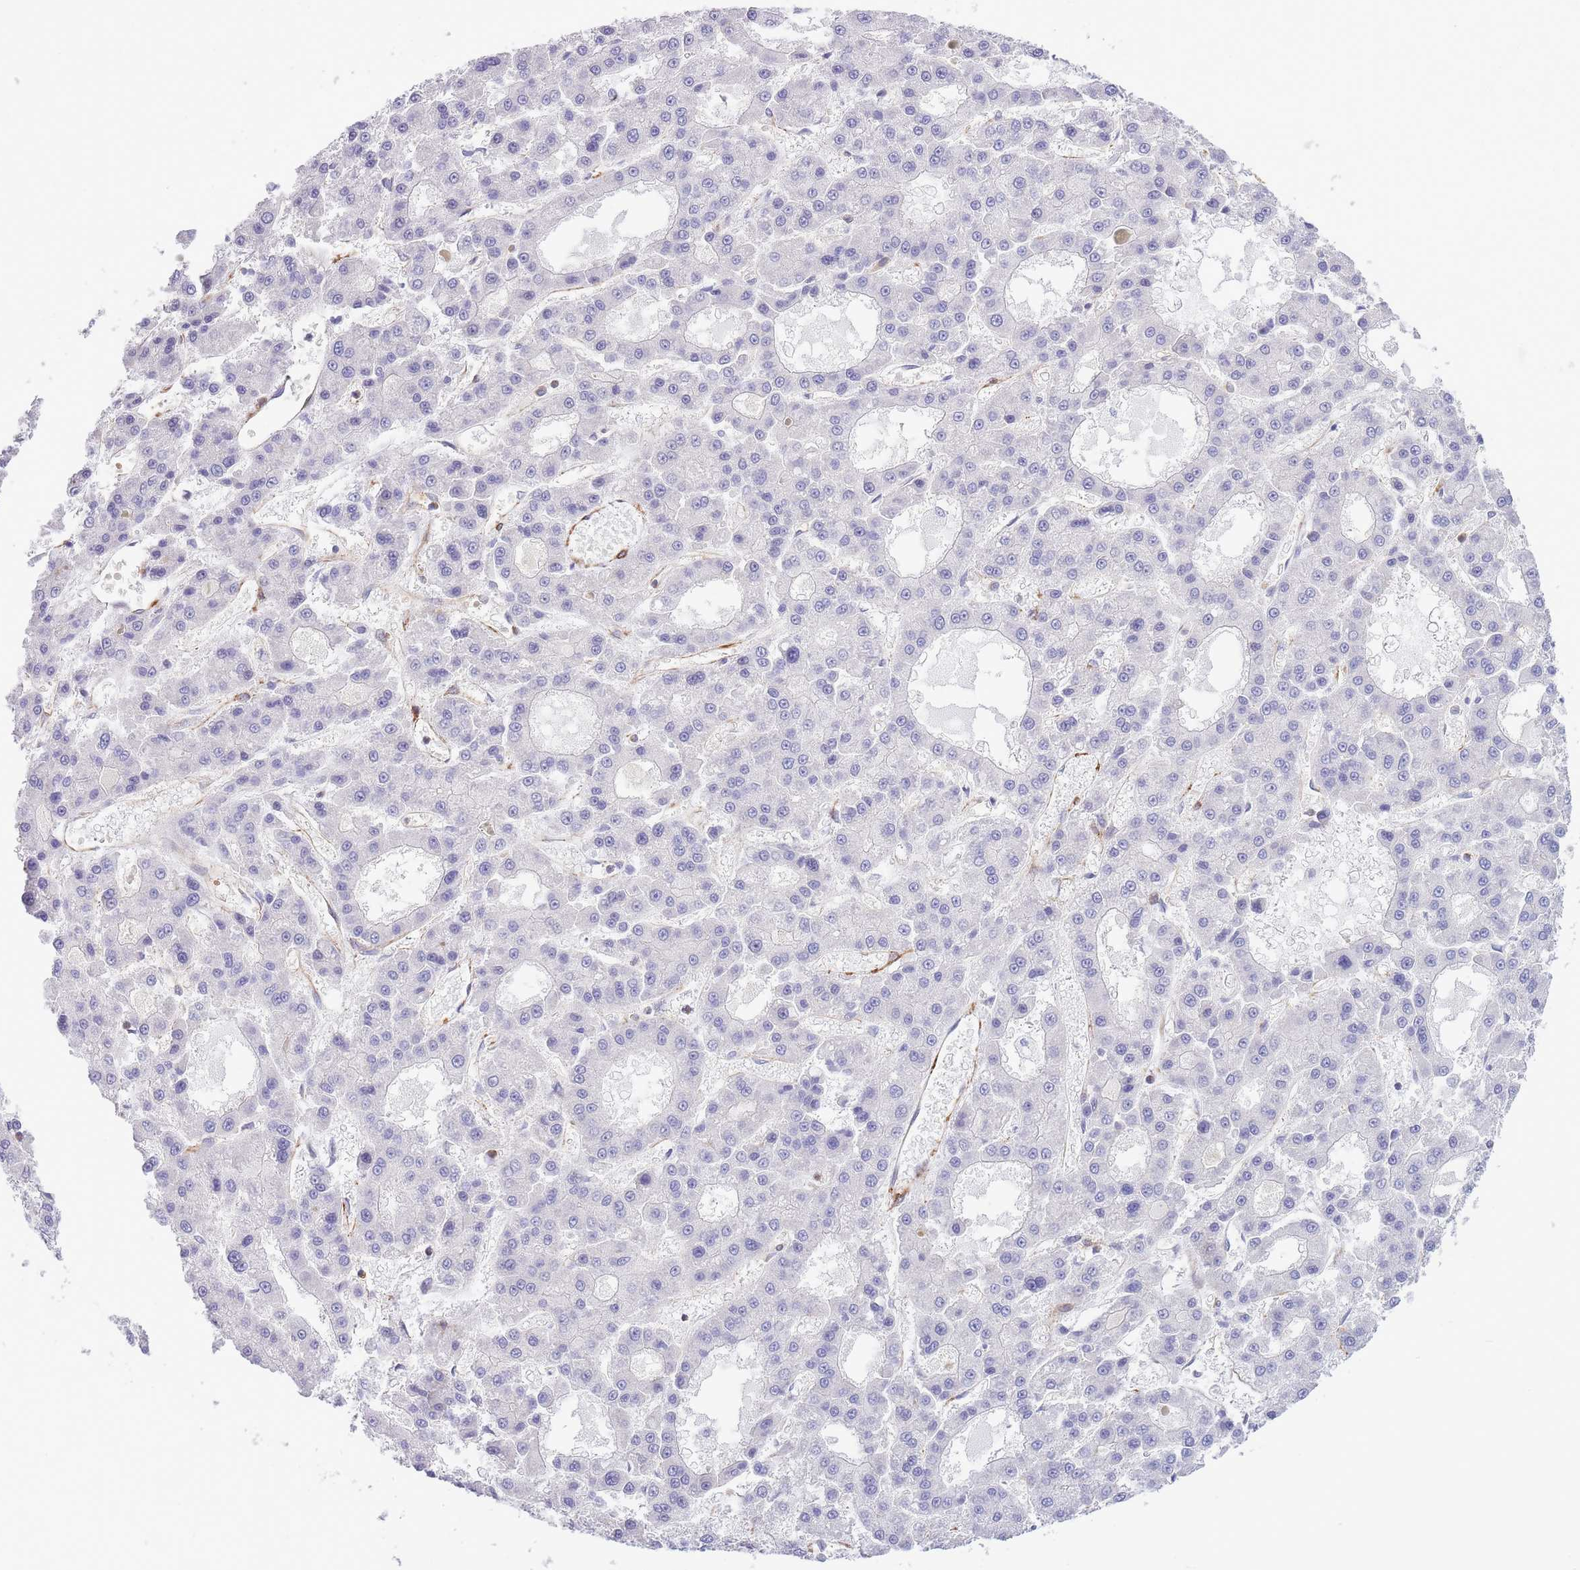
{"staining": {"intensity": "negative", "quantity": "none", "location": "none"}, "tissue": "liver cancer", "cell_type": "Tumor cells", "image_type": "cancer", "snomed": [{"axis": "morphology", "description": "Carcinoma, Hepatocellular, NOS"}, {"axis": "topography", "description": "Liver"}], "caption": "Protein analysis of liver cancer demonstrates no significant positivity in tumor cells.", "gene": "CDC25B", "patient": {"sex": "male", "age": 70}}